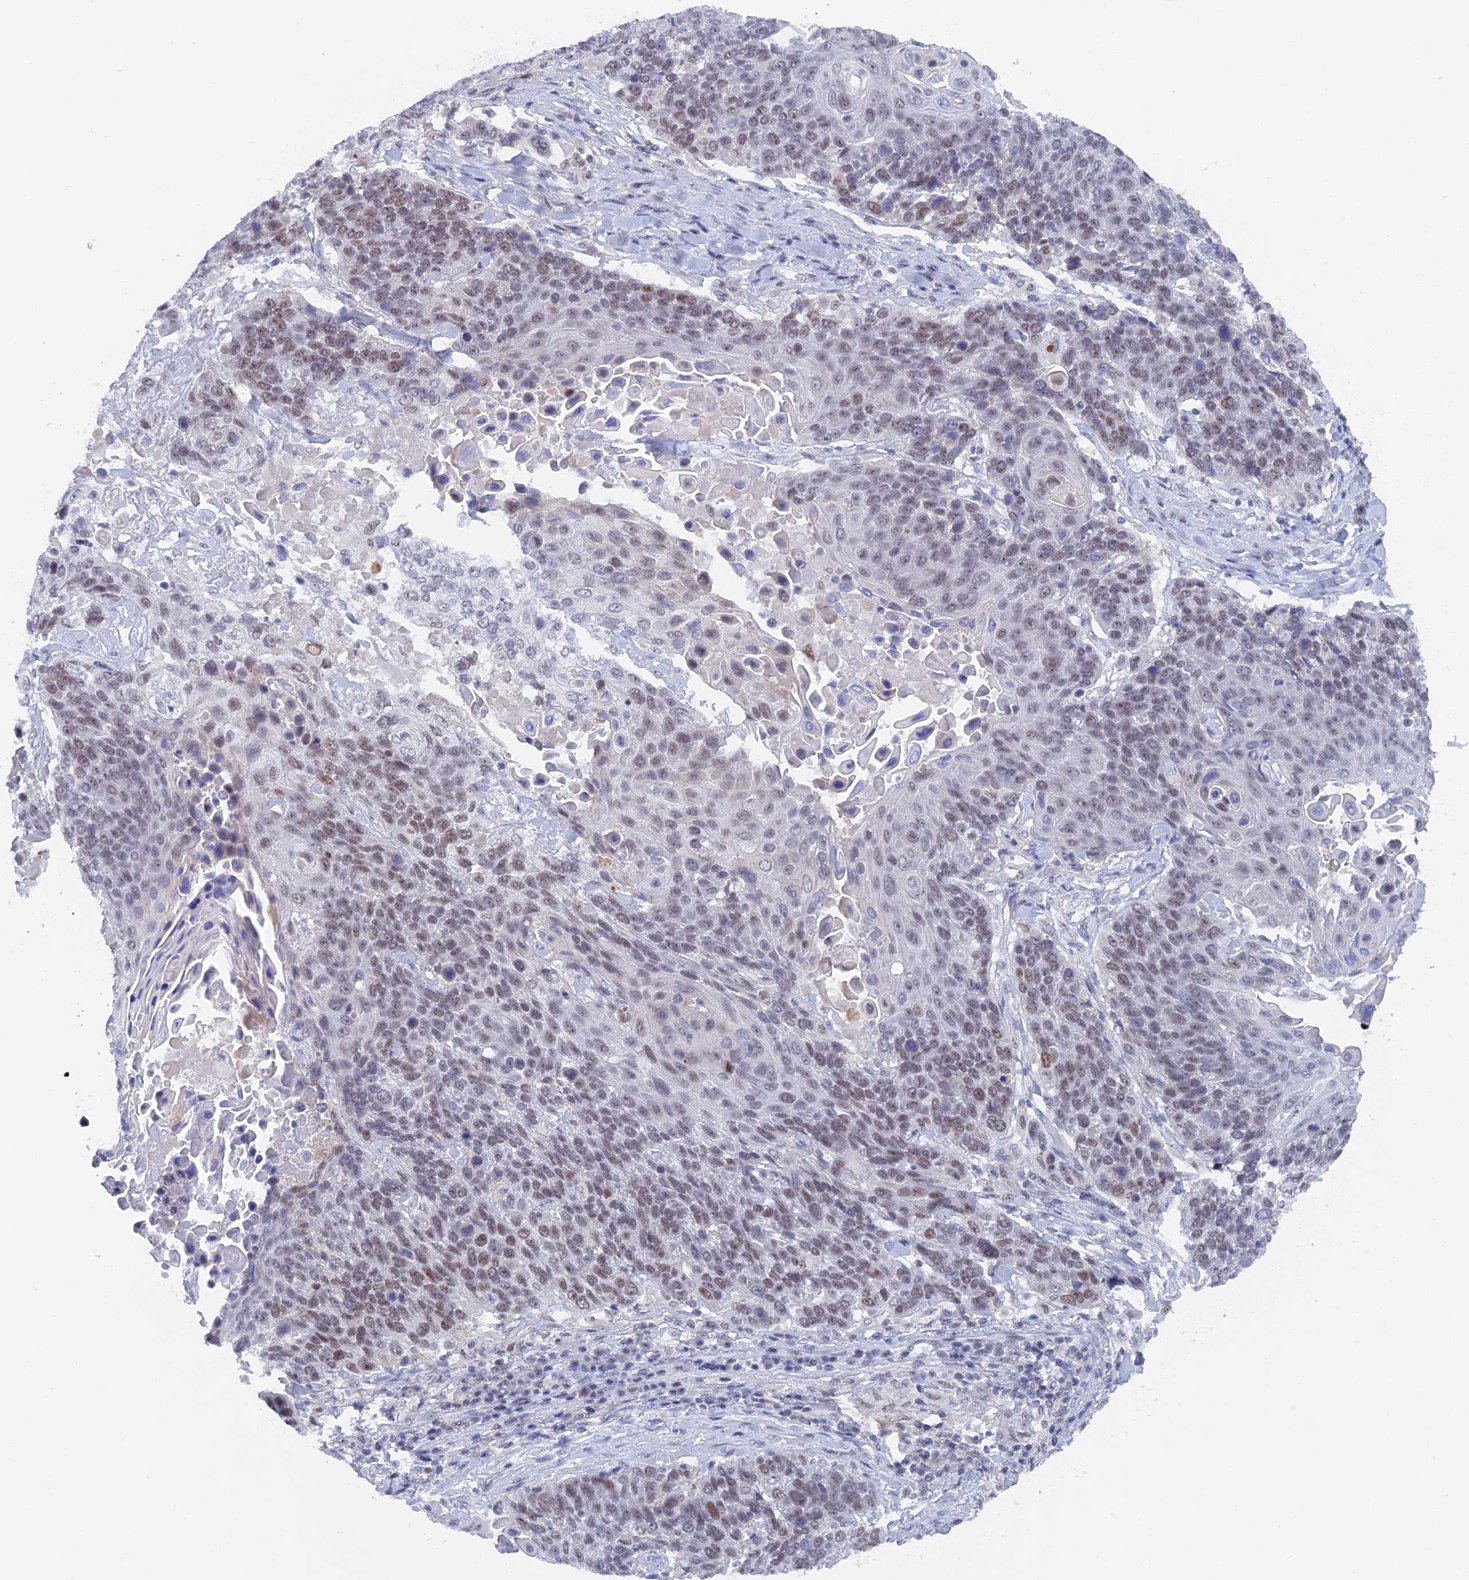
{"staining": {"intensity": "moderate", "quantity": "25%-75%", "location": "nuclear"}, "tissue": "lung cancer", "cell_type": "Tumor cells", "image_type": "cancer", "snomed": [{"axis": "morphology", "description": "Squamous cell carcinoma, NOS"}, {"axis": "topography", "description": "Lung"}], "caption": "An immunohistochemistry histopathology image of neoplastic tissue is shown. Protein staining in brown shows moderate nuclear positivity in lung cancer within tumor cells.", "gene": "BRD2", "patient": {"sex": "male", "age": 66}}